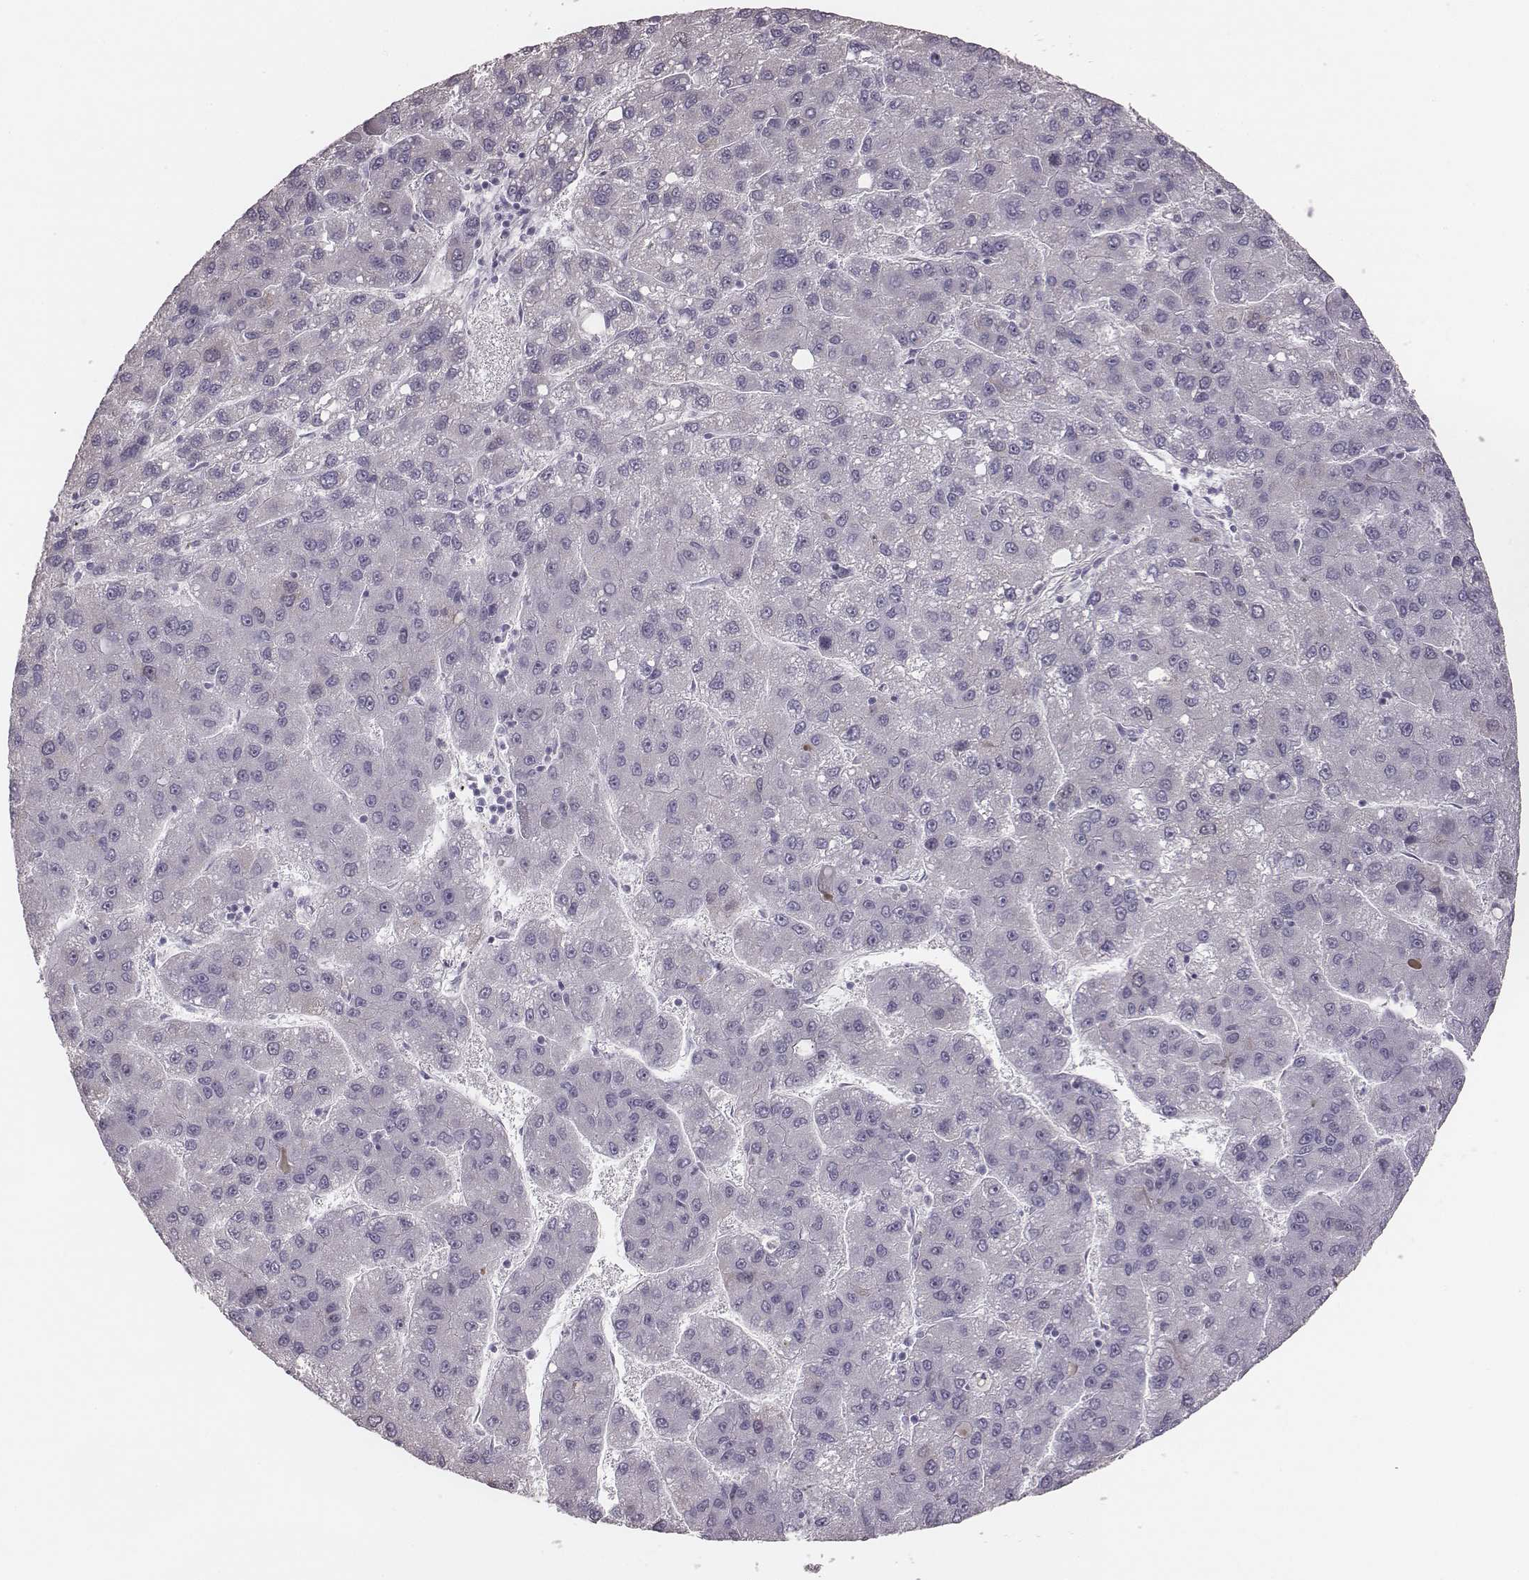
{"staining": {"intensity": "negative", "quantity": "none", "location": "none"}, "tissue": "liver cancer", "cell_type": "Tumor cells", "image_type": "cancer", "snomed": [{"axis": "morphology", "description": "Carcinoma, Hepatocellular, NOS"}, {"axis": "topography", "description": "Liver"}], "caption": "Human liver cancer (hepatocellular carcinoma) stained for a protein using immunohistochemistry (IHC) demonstrates no expression in tumor cells.", "gene": "PBK", "patient": {"sex": "female", "age": 82}}